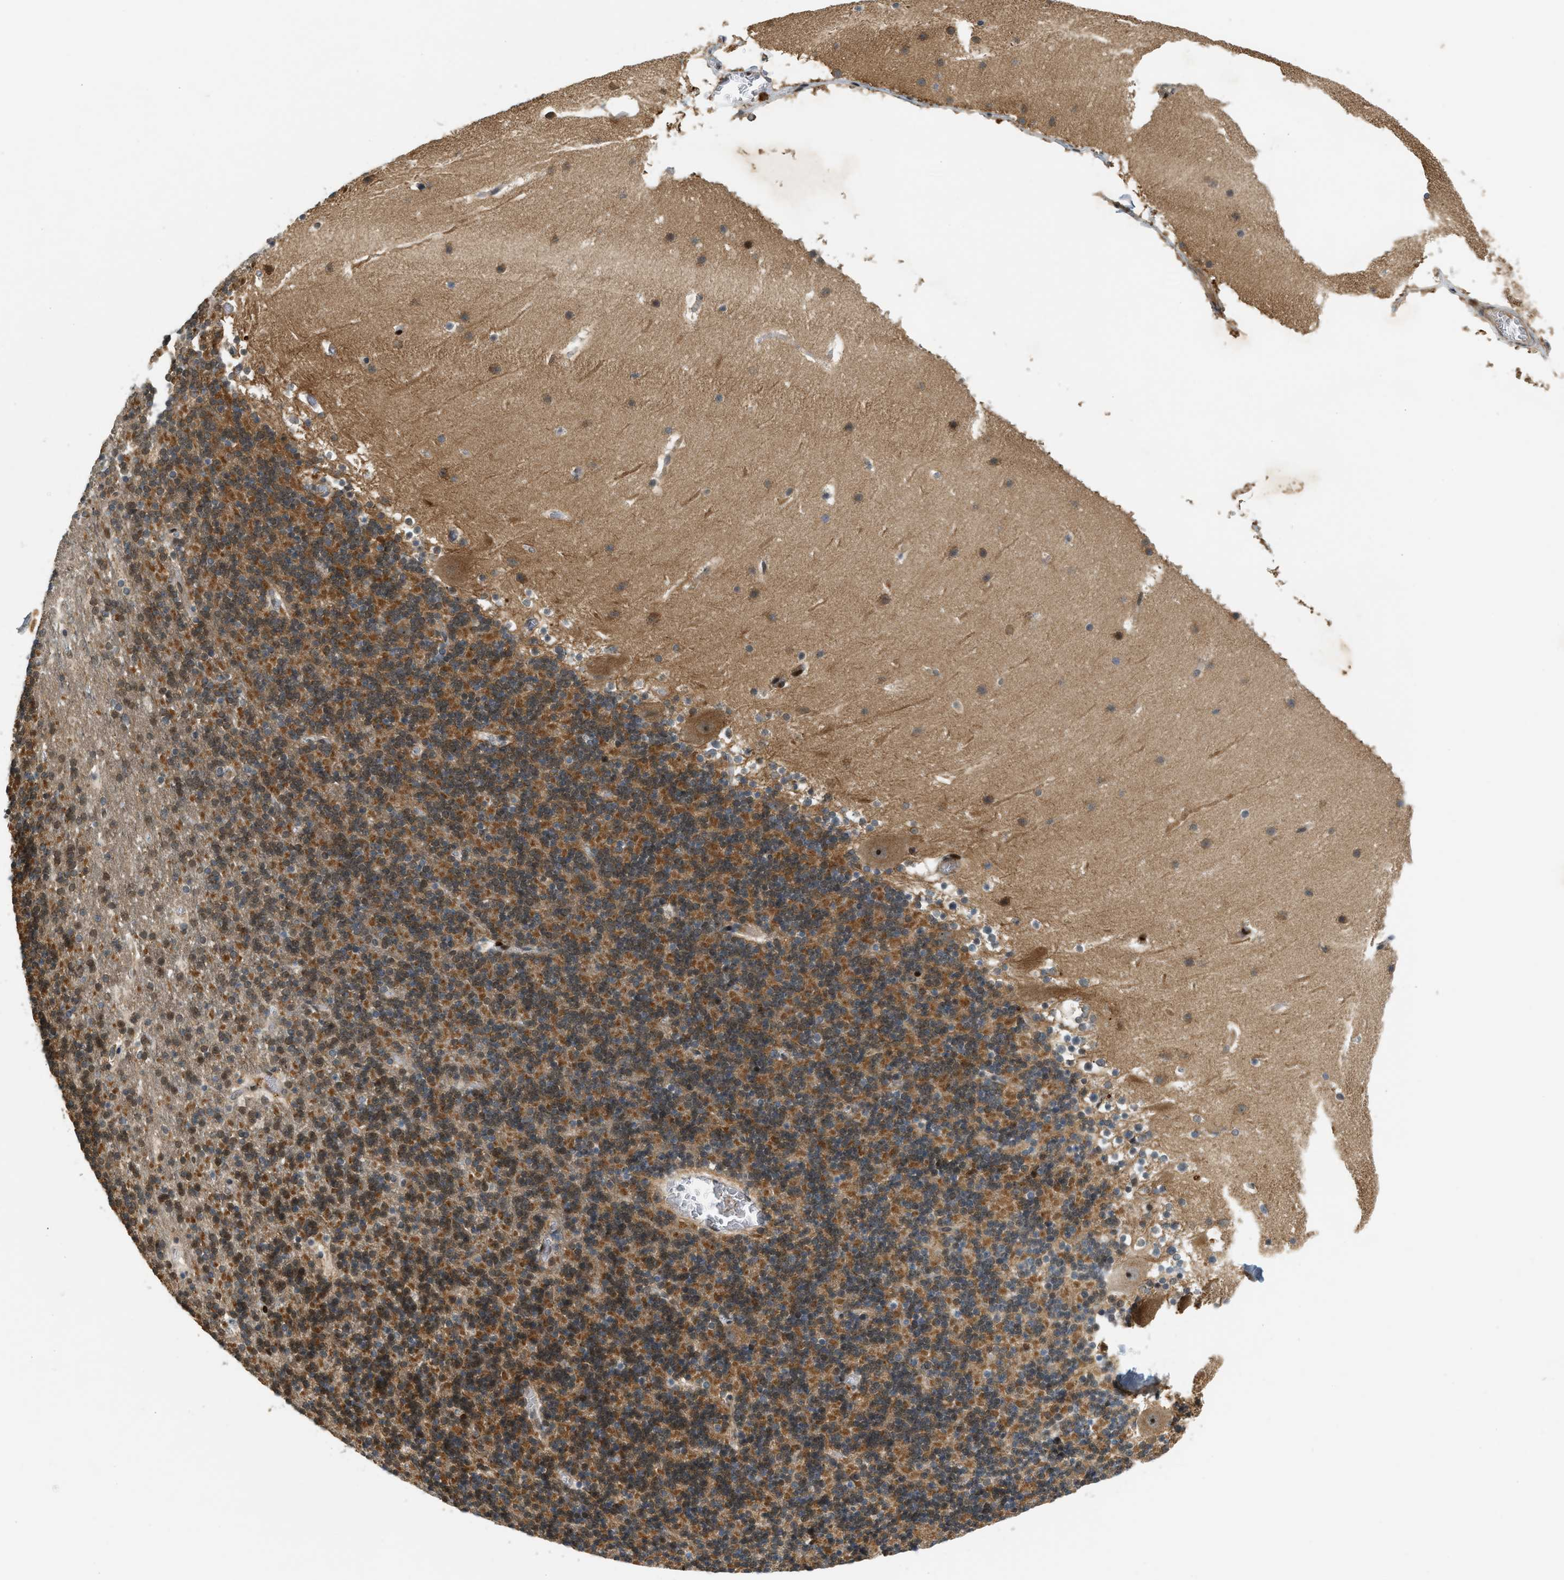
{"staining": {"intensity": "moderate", "quantity": ">75%", "location": "cytoplasmic/membranous"}, "tissue": "cerebellum", "cell_type": "Cells in granular layer", "image_type": "normal", "snomed": [{"axis": "morphology", "description": "Normal tissue, NOS"}, {"axis": "topography", "description": "Cerebellum"}], "caption": "This is an image of immunohistochemistry (IHC) staining of benign cerebellum, which shows moderate staining in the cytoplasmic/membranous of cells in granular layer.", "gene": "TRAPPC14", "patient": {"sex": "male", "age": 45}}